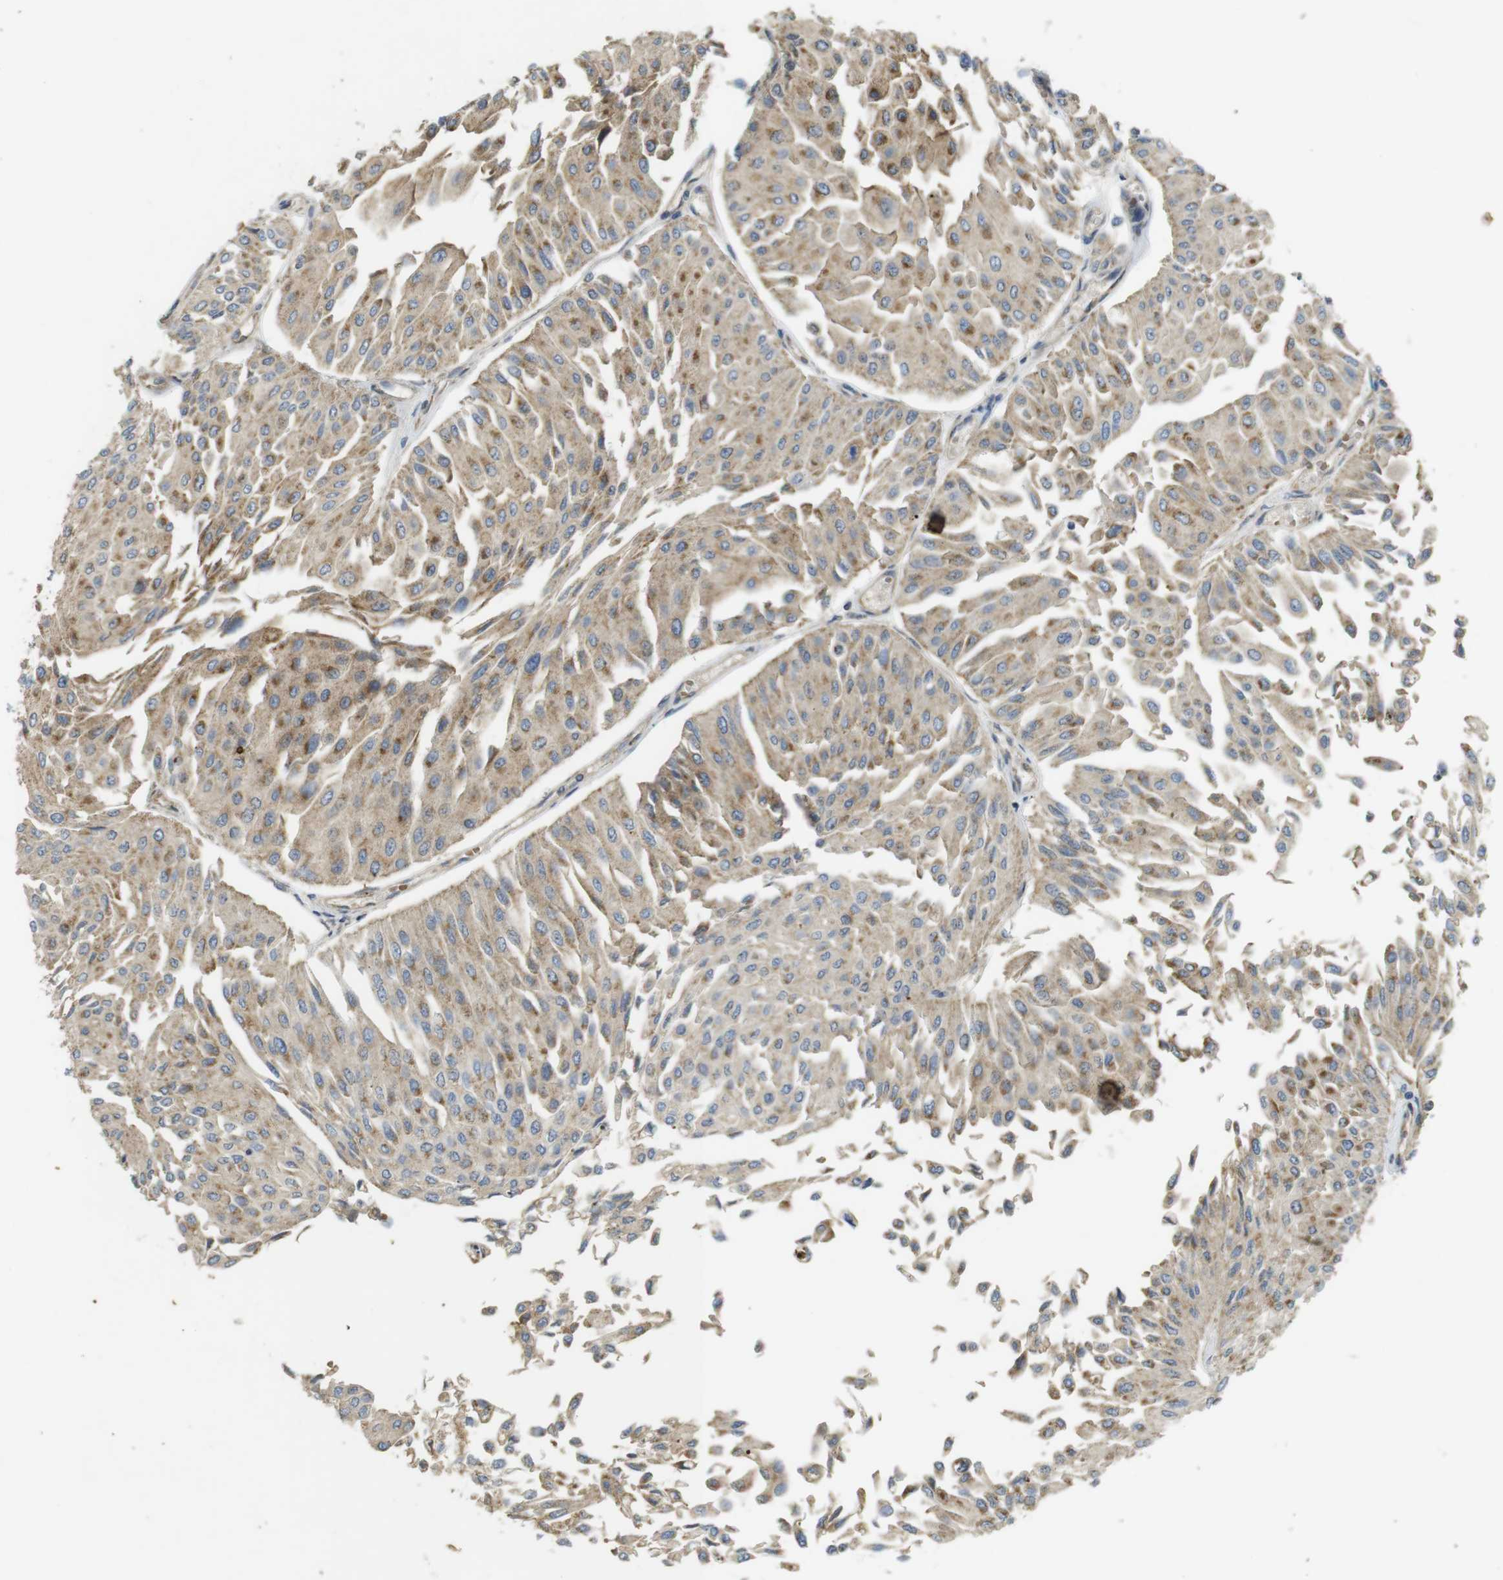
{"staining": {"intensity": "moderate", "quantity": ">75%", "location": "cytoplasmic/membranous"}, "tissue": "urothelial cancer", "cell_type": "Tumor cells", "image_type": "cancer", "snomed": [{"axis": "morphology", "description": "Urothelial carcinoma, Low grade"}, {"axis": "topography", "description": "Urinary bladder"}], "caption": "Tumor cells exhibit medium levels of moderate cytoplasmic/membranous staining in approximately >75% of cells in human low-grade urothelial carcinoma.", "gene": "CLTC", "patient": {"sex": "male", "age": 67}}